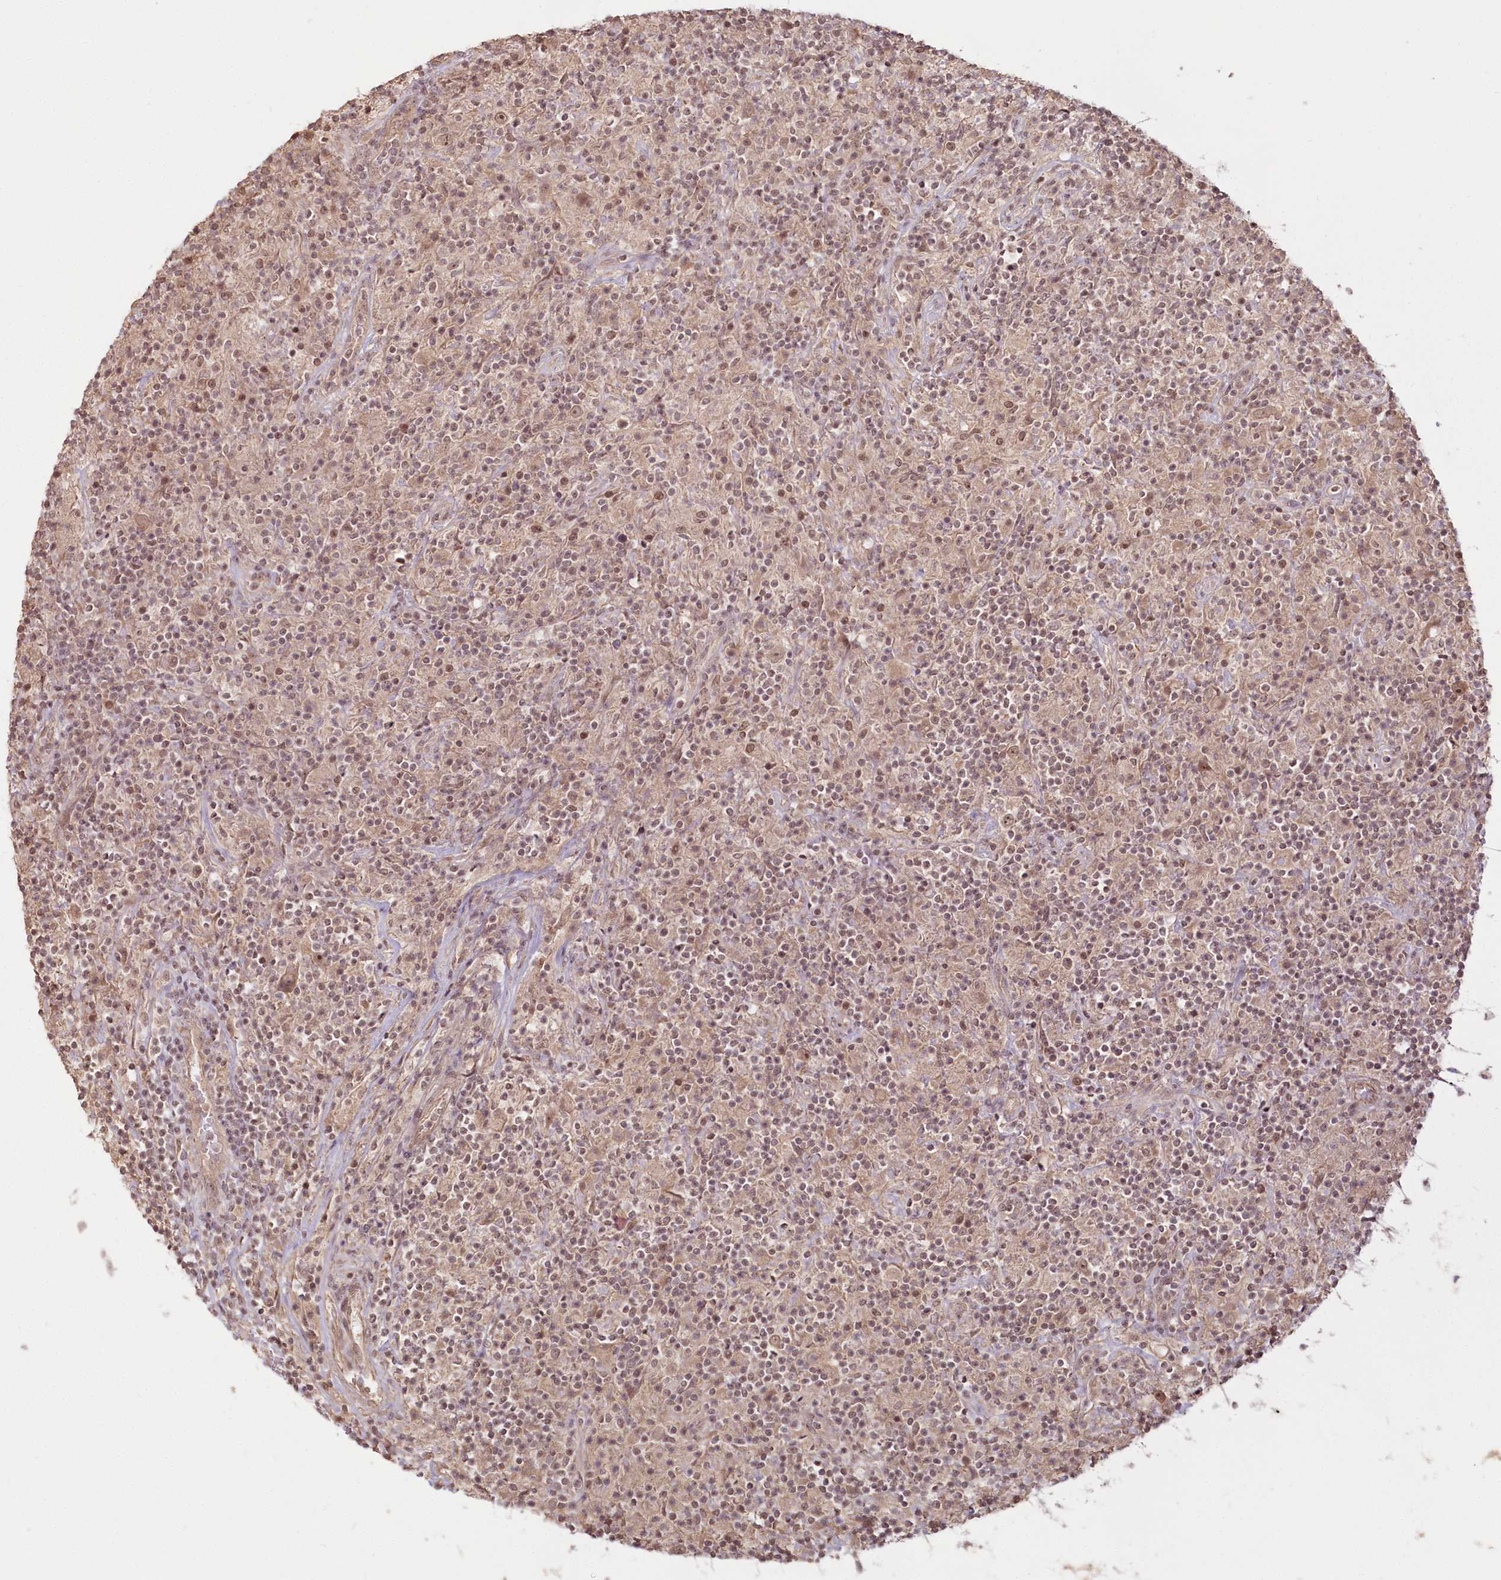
{"staining": {"intensity": "moderate", "quantity": "25%-75%", "location": "nuclear"}, "tissue": "lymphoma", "cell_type": "Tumor cells", "image_type": "cancer", "snomed": [{"axis": "morphology", "description": "Hodgkin's disease, NOS"}, {"axis": "topography", "description": "Lymph node"}], "caption": "Immunohistochemistry (IHC) photomicrograph of neoplastic tissue: human Hodgkin's disease stained using immunohistochemistry (IHC) shows medium levels of moderate protein expression localized specifically in the nuclear of tumor cells, appearing as a nuclear brown color.", "gene": "R3HDM2", "patient": {"sex": "male", "age": 70}}